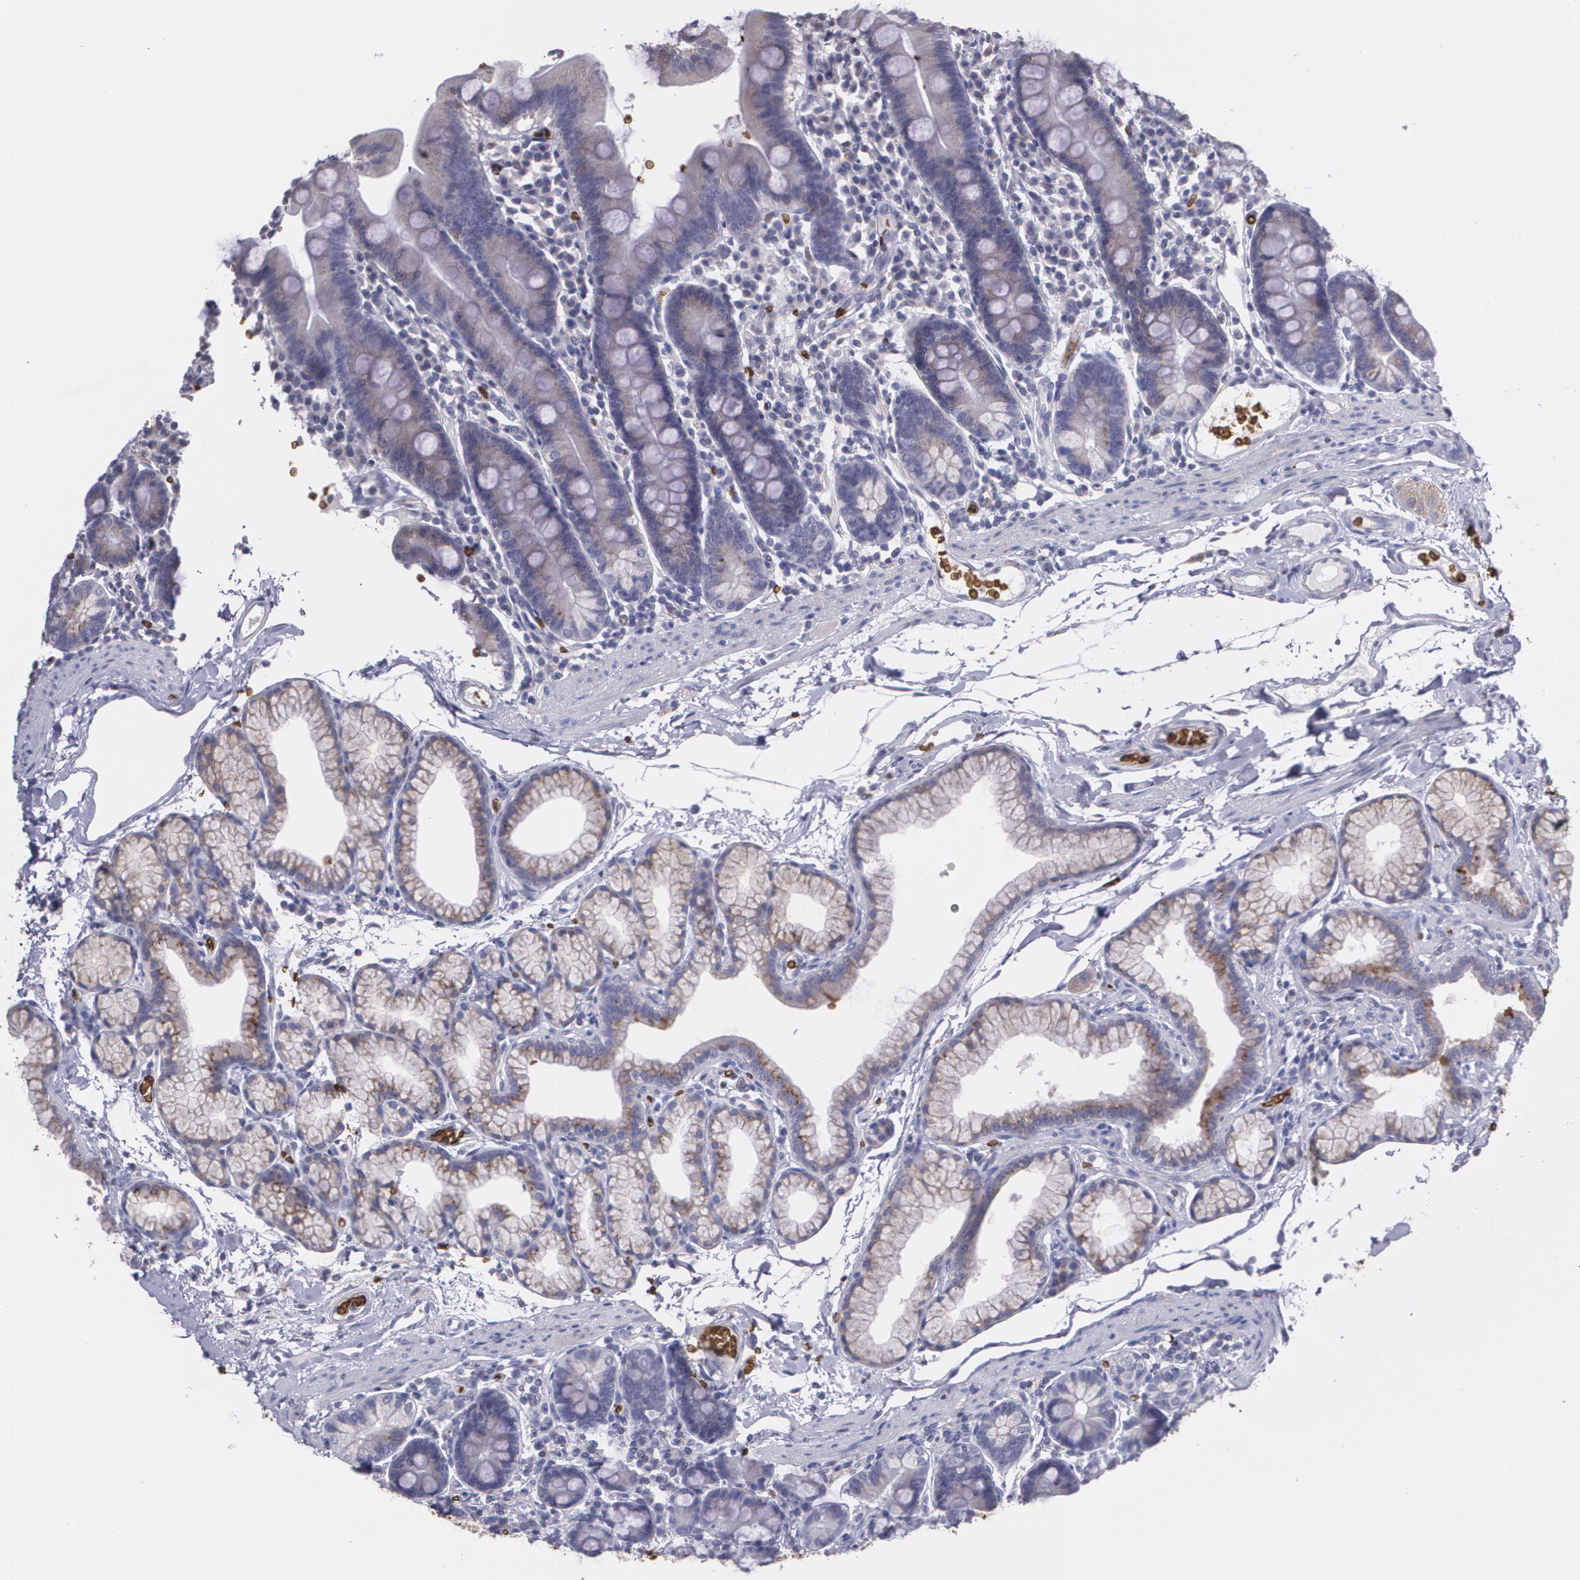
{"staining": {"intensity": "weak", "quantity": ">75%", "location": "cytoplasmic/membranous"}, "tissue": "duodenum", "cell_type": "Glandular cells", "image_type": "normal", "snomed": [{"axis": "morphology", "description": "Normal tissue, NOS"}, {"axis": "topography", "description": "Duodenum"}], "caption": "A photomicrograph of duodenum stained for a protein demonstrates weak cytoplasmic/membranous brown staining in glandular cells.", "gene": "SLC2A1", "patient": {"sex": "male", "age": 50}}